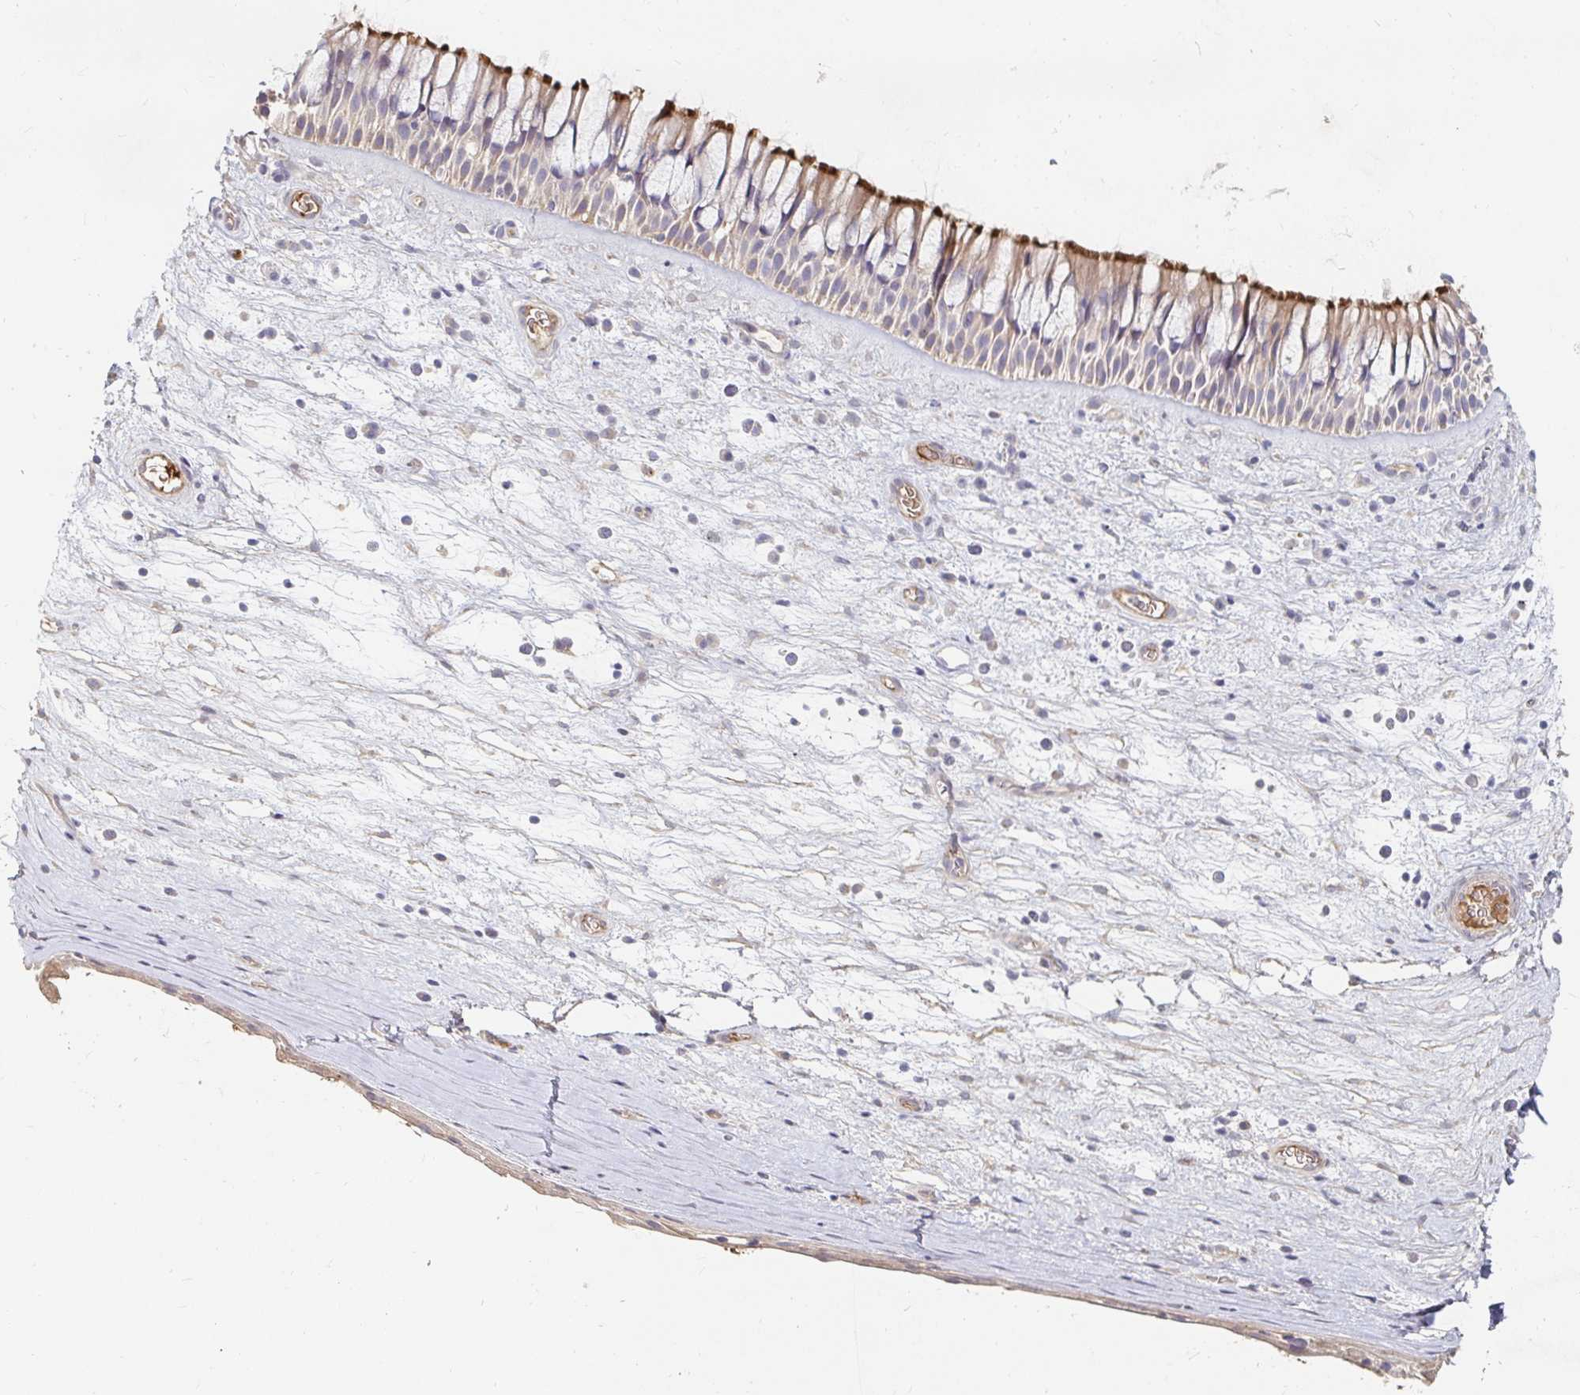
{"staining": {"intensity": "moderate", "quantity": "25%-75%", "location": "cytoplasmic/membranous"}, "tissue": "nasopharynx", "cell_type": "Respiratory epithelial cells", "image_type": "normal", "snomed": [{"axis": "morphology", "description": "Normal tissue, NOS"}, {"axis": "topography", "description": "Nasopharynx"}], "caption": "Immunohistochemical staining of unremarkable human nasopharynx exhibits moderate cytoplasmic/membranous protein staining in about 25%-75% of respiratory epithelial cells.", "gene": "NME9", "patient": {"sex": "male", "age": 74}}